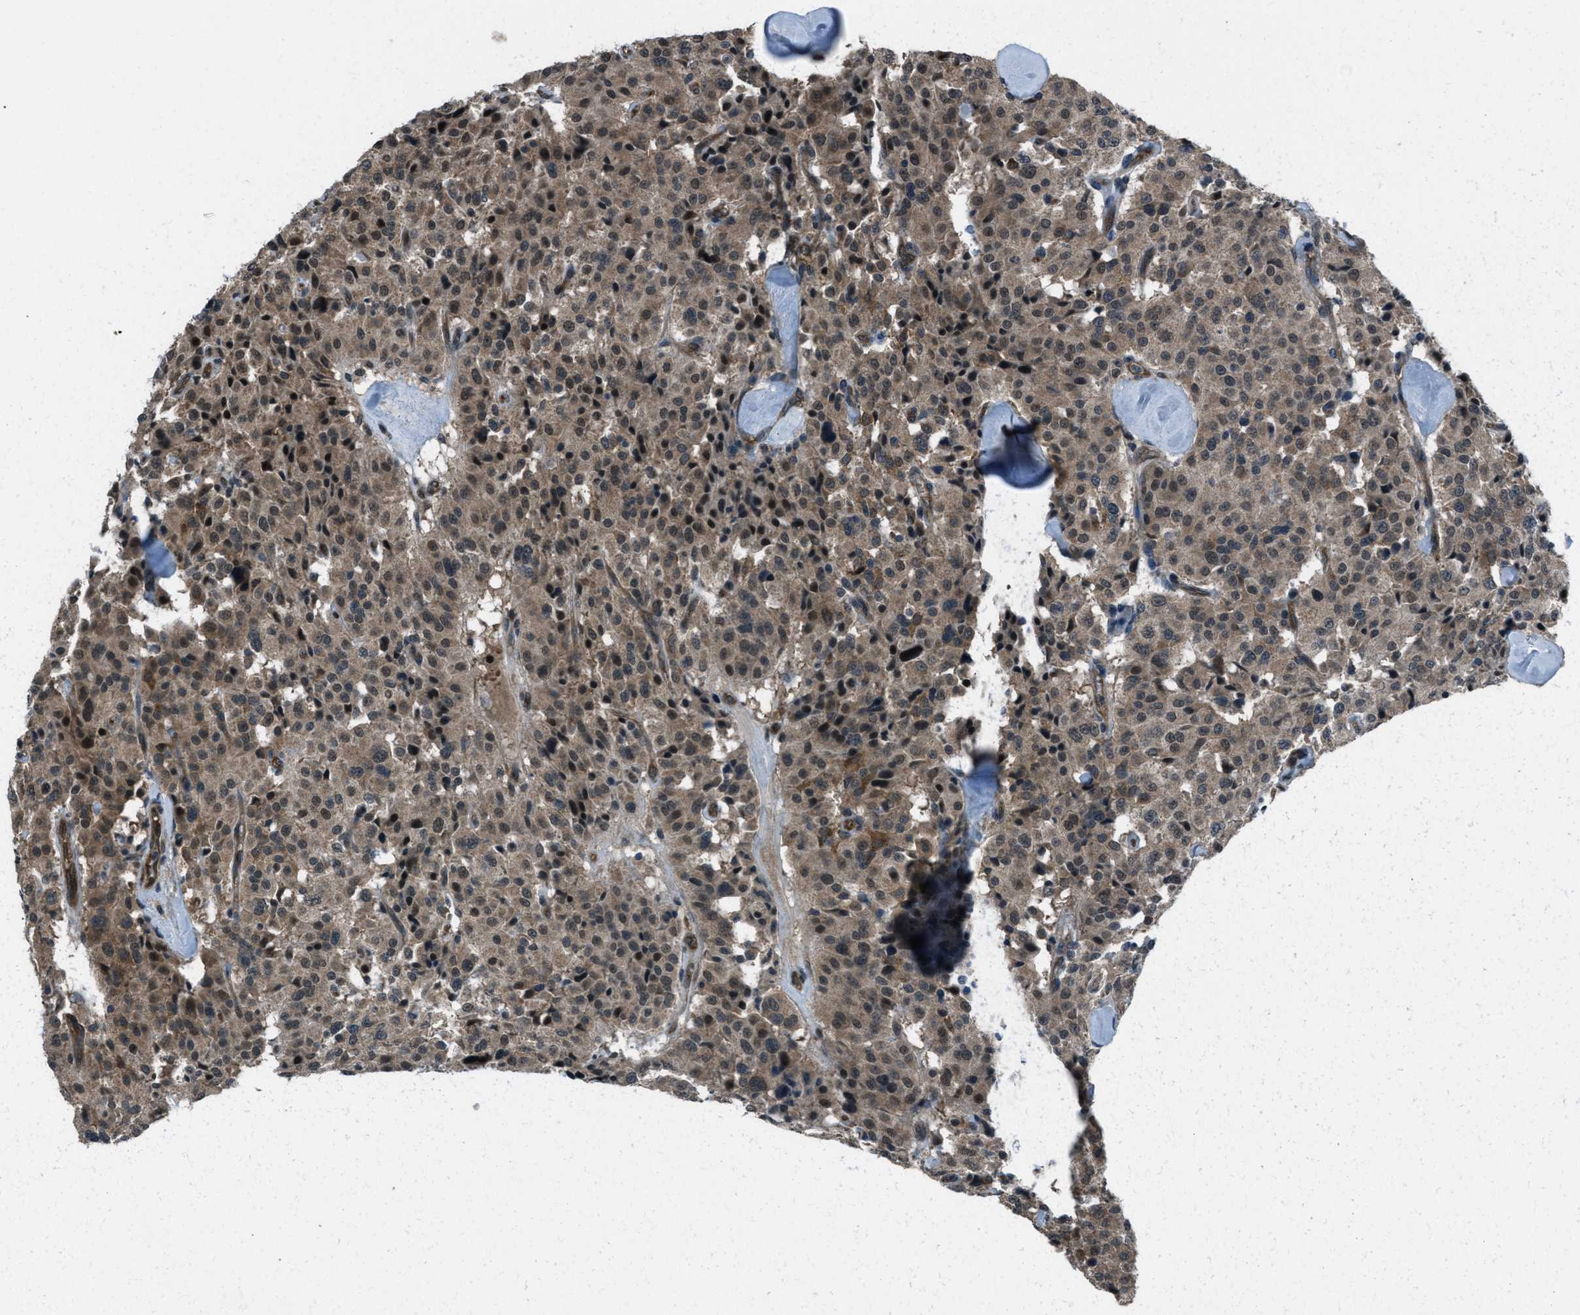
{"staining": {"intensity": "strong", "quantity": ">75%", "location": "cytoplasmic/membranous,nuclear"}, "tissue": "carcinoid", "cell_type": "Tumor cells", "image_type": "cancer", "snomed": [{"axis": "morphology", "description": "Carcinoid, malignant, NOS"}, {"axis": "topography", "description": "Lung"}], "caption": "High-power microscopy captured an immunohistochemistry (IHC) histopathology image of carcinoid, revealing strong cytoplasmic/membranous and nuclear staining in approximately >75% of tumor cells.", "gene": "ASAP2", "patient": {"sex": "male", "age": 30}}